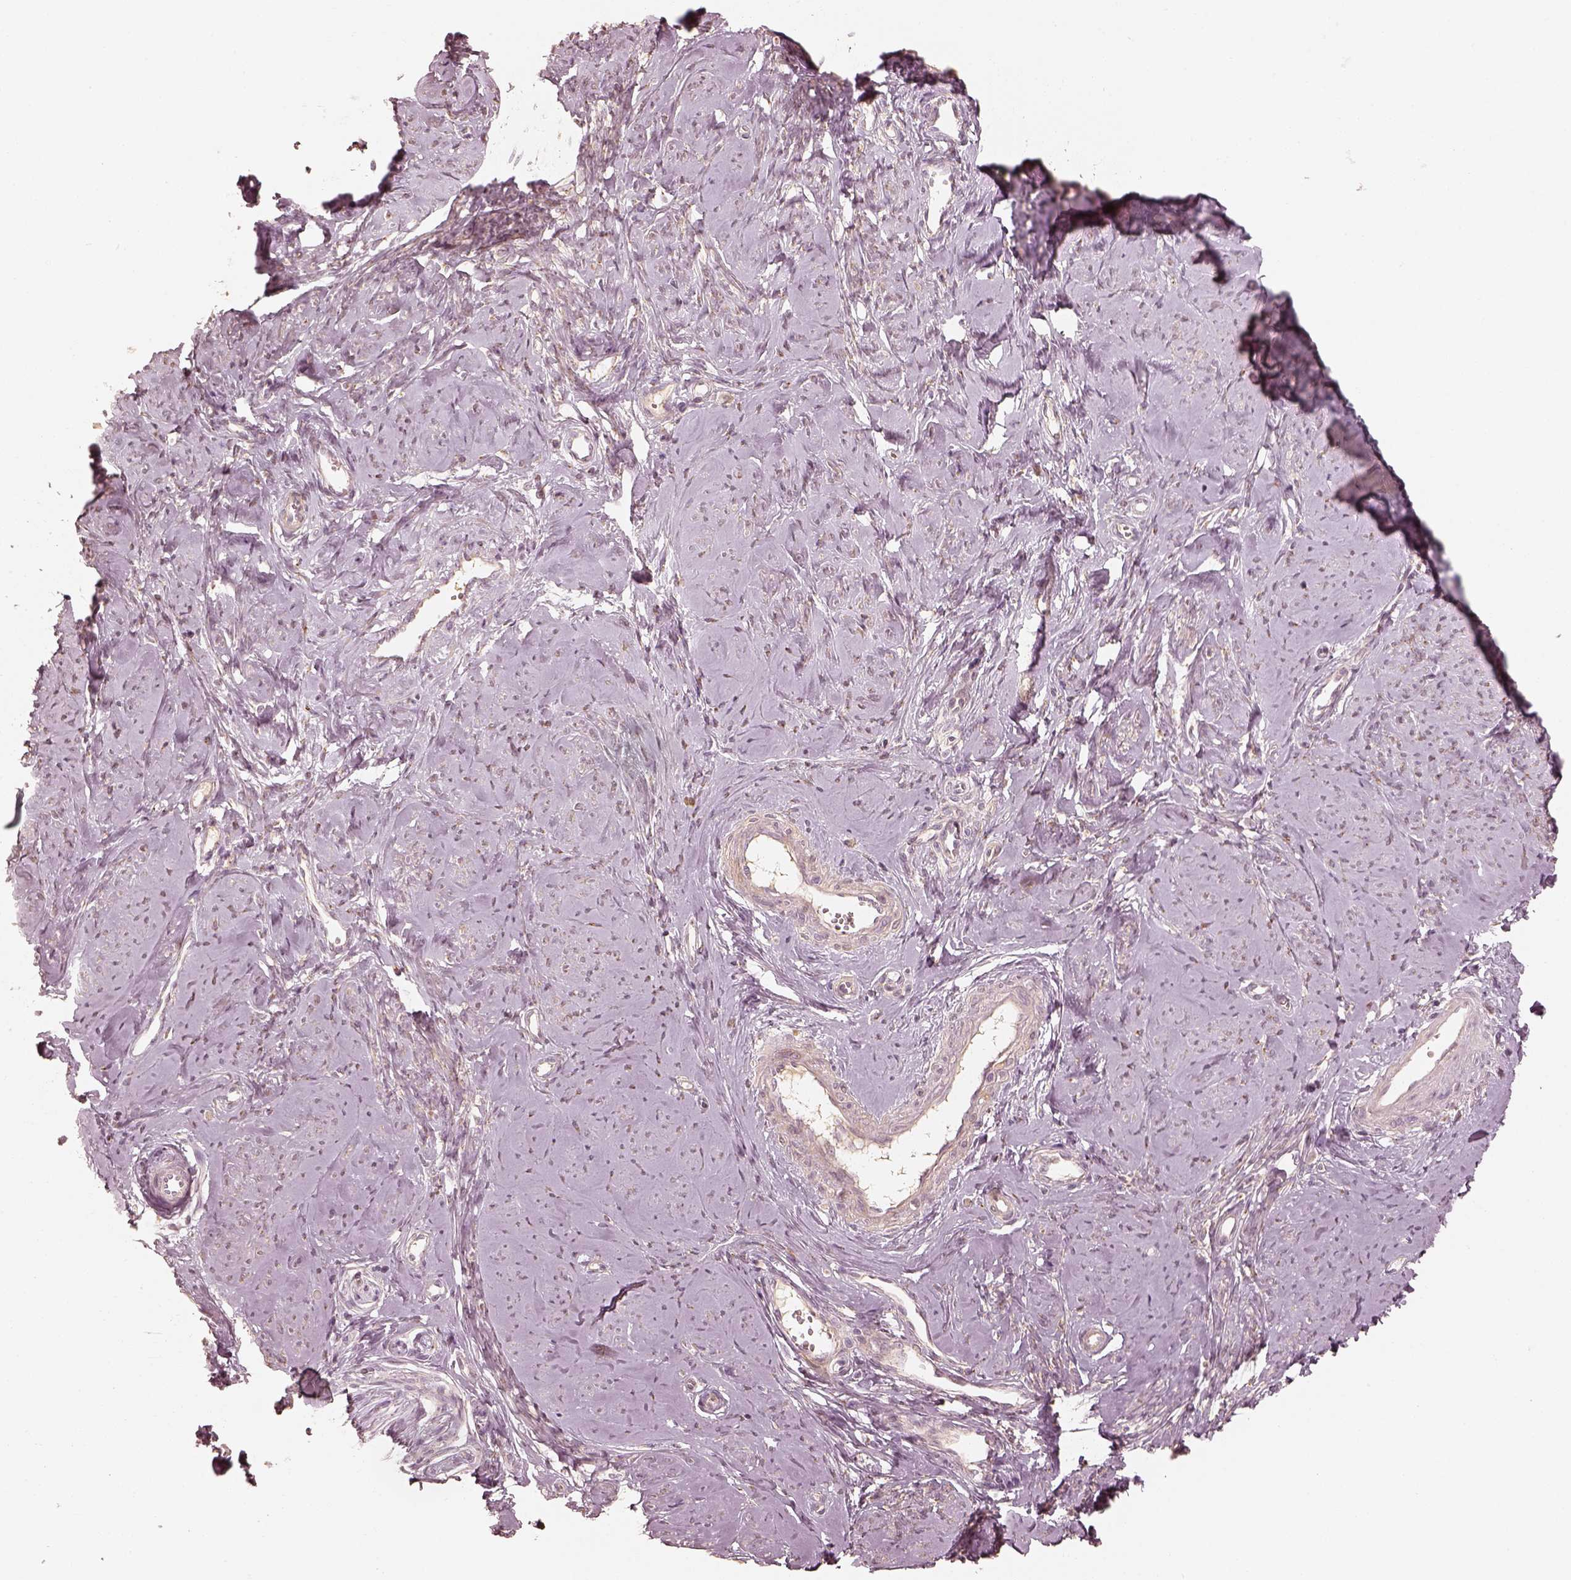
{"staining": {"intensity": "weak", "quantity": "25%-75%", "location": "cytoplasmic/membranous"}, "tissue": "smooth muscle", "cell_type": "Smooth muscle cells", "image_type": "normal", "snomed": [{"axis": "morphology", "description": "Normal tissue, NOS"}, {"axis": "topography", "description": "Smooth muscle"}], "caption": "The photomicrograph demonstrates immunohistochemical staining of unremarkable smooth muscle. There is weak cytoplasmic/membranous staining is identified in approximately 25%-75% of smooth muscle cells.", "gene": "GORASP2", "patient": {"sex": "female", "age": 48}}